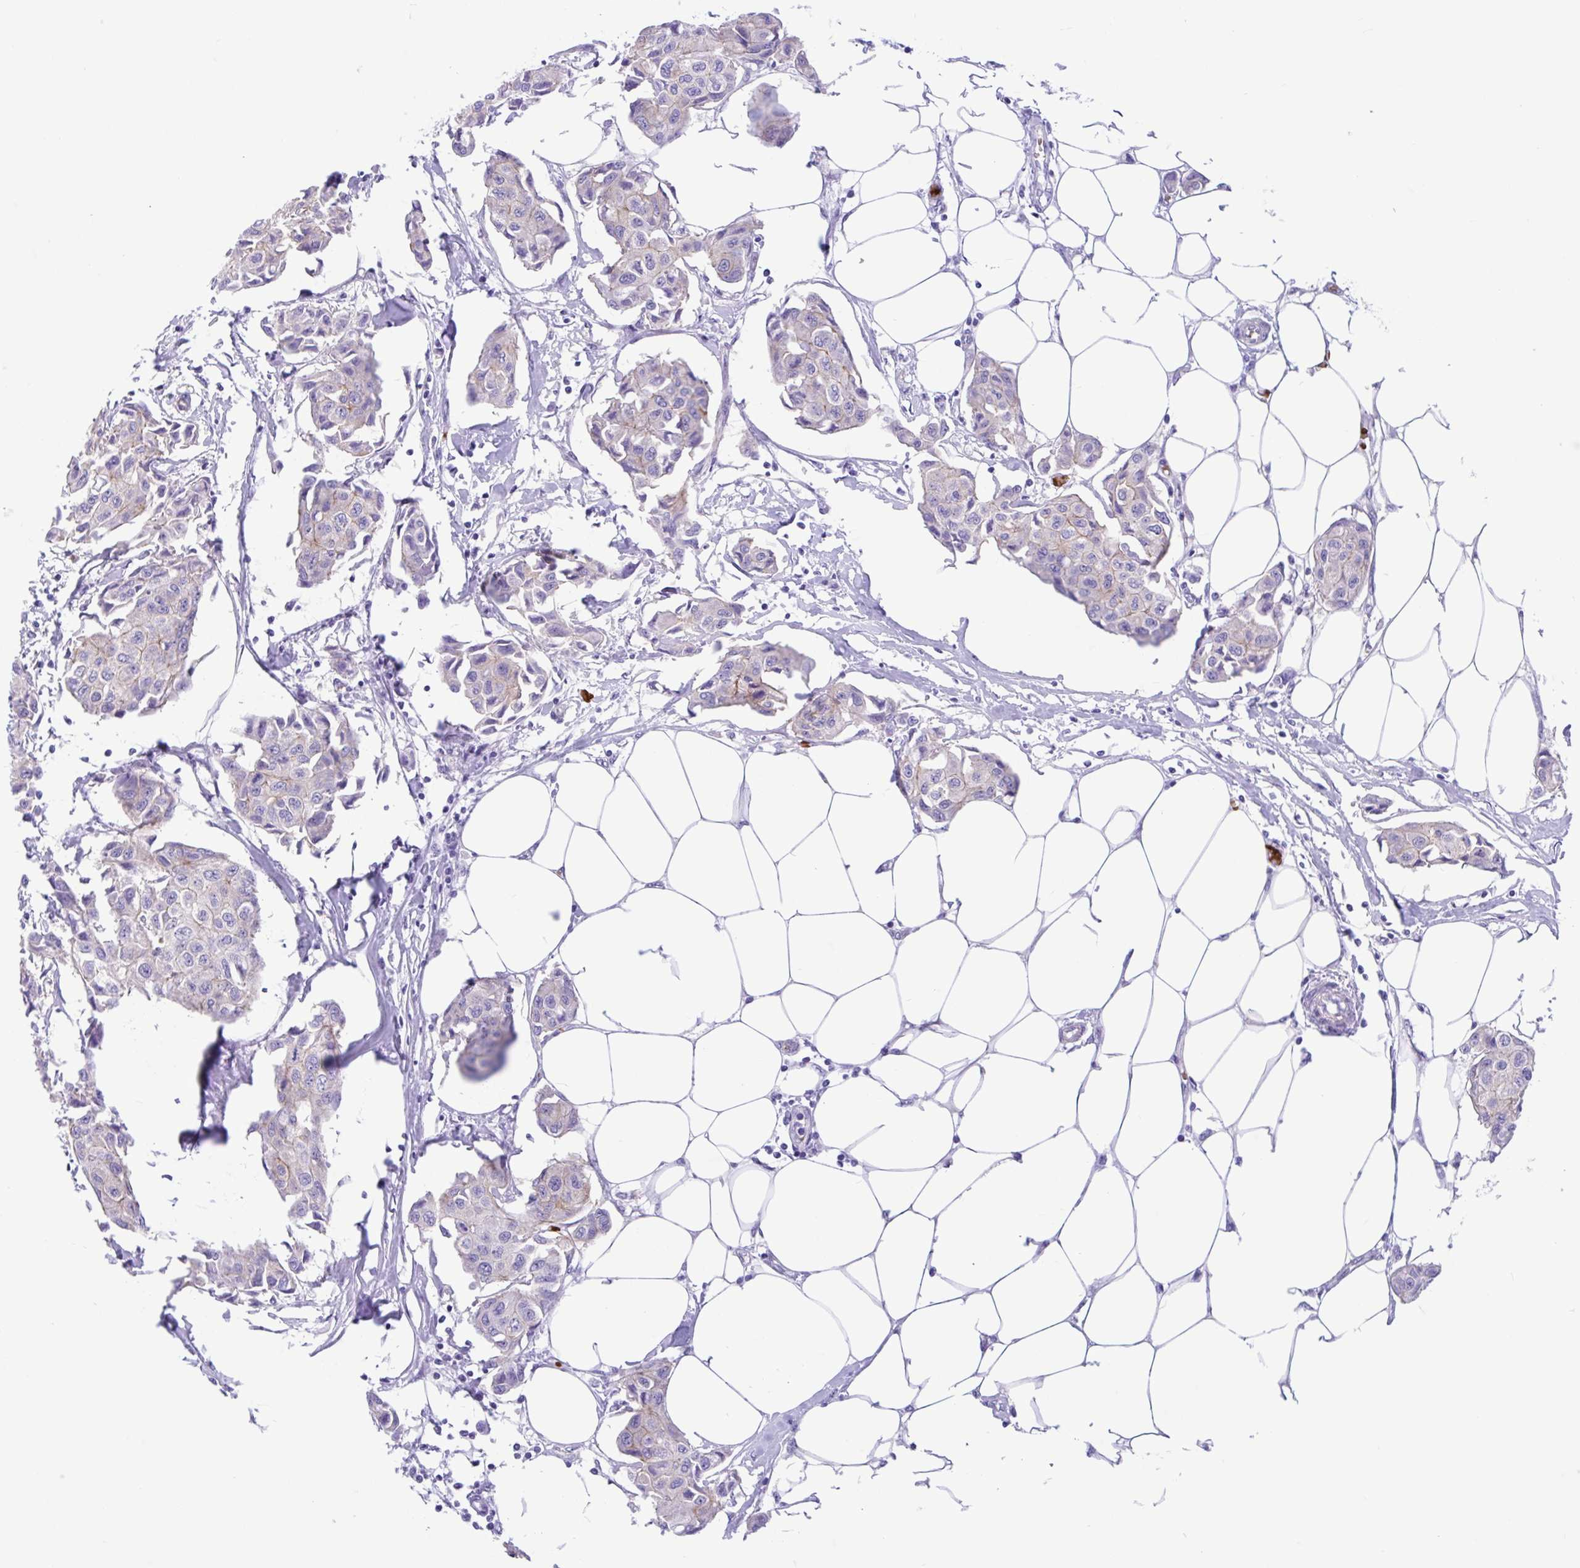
{"staining": {"intensity": "weak", "quantity": "<25%", "location": "cytoplasmic/membranous"}, "tissue": "breast cancer", "cell_type": "Tumor cells", "image_type": "cancer", "snomed": [{"axis": "morphology", "description": "Duct carcinoma"}, {"axis": "topography", "description": "Breast"}, {"axis": "topography", "description": "Lymph node"}], "caption": "The immunohistochemistry image has no significant expression in tumor cells of breast cancer (intraductal carcinoma) tissue. (Brightfield microscopy of DAB (3,3'-diaminobenzidine) IHC at high magnification).", "gene": "TMEM79", "patient": {"sex": "female", "age": 80}}